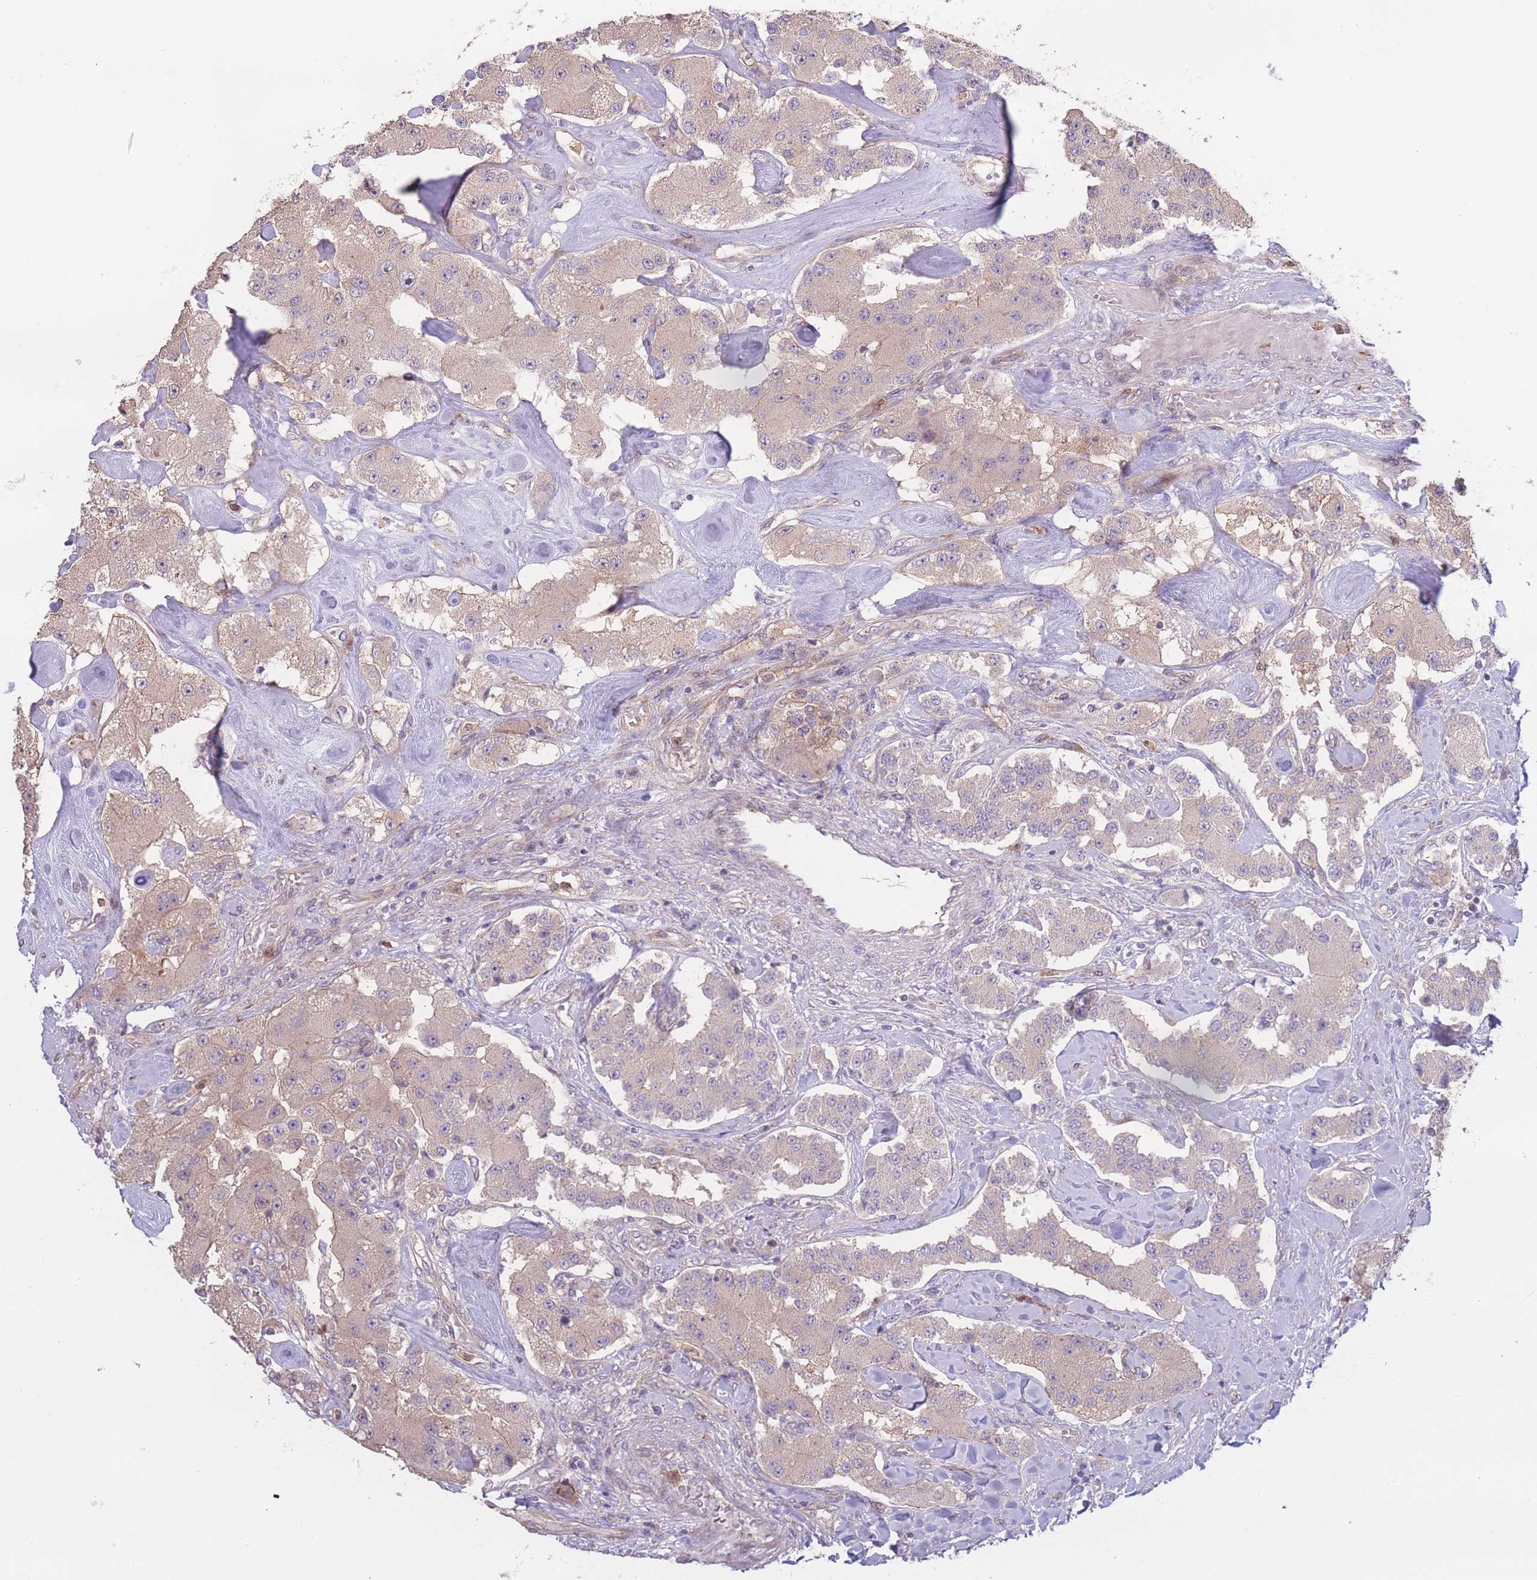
{"staining": {"intensity": "negative", "quantity": "none", "location": "none"}, "tissue": "carcinoid", "cell_type": "Tumor cells", "image_type": "cancer", "snomed": [{"axis": "morphology", "description": "Carcinoid, malignant, NOS"}, {"axis": "topography", "description": "Pancreas"}], "caption": "The image demonstrates no significant staining in tumor cells of carcinoid. (IHC, brightfield microscopy, high magnification).", "gene": "STEAP3", "patient": {"sex": "male", "age": 41}}